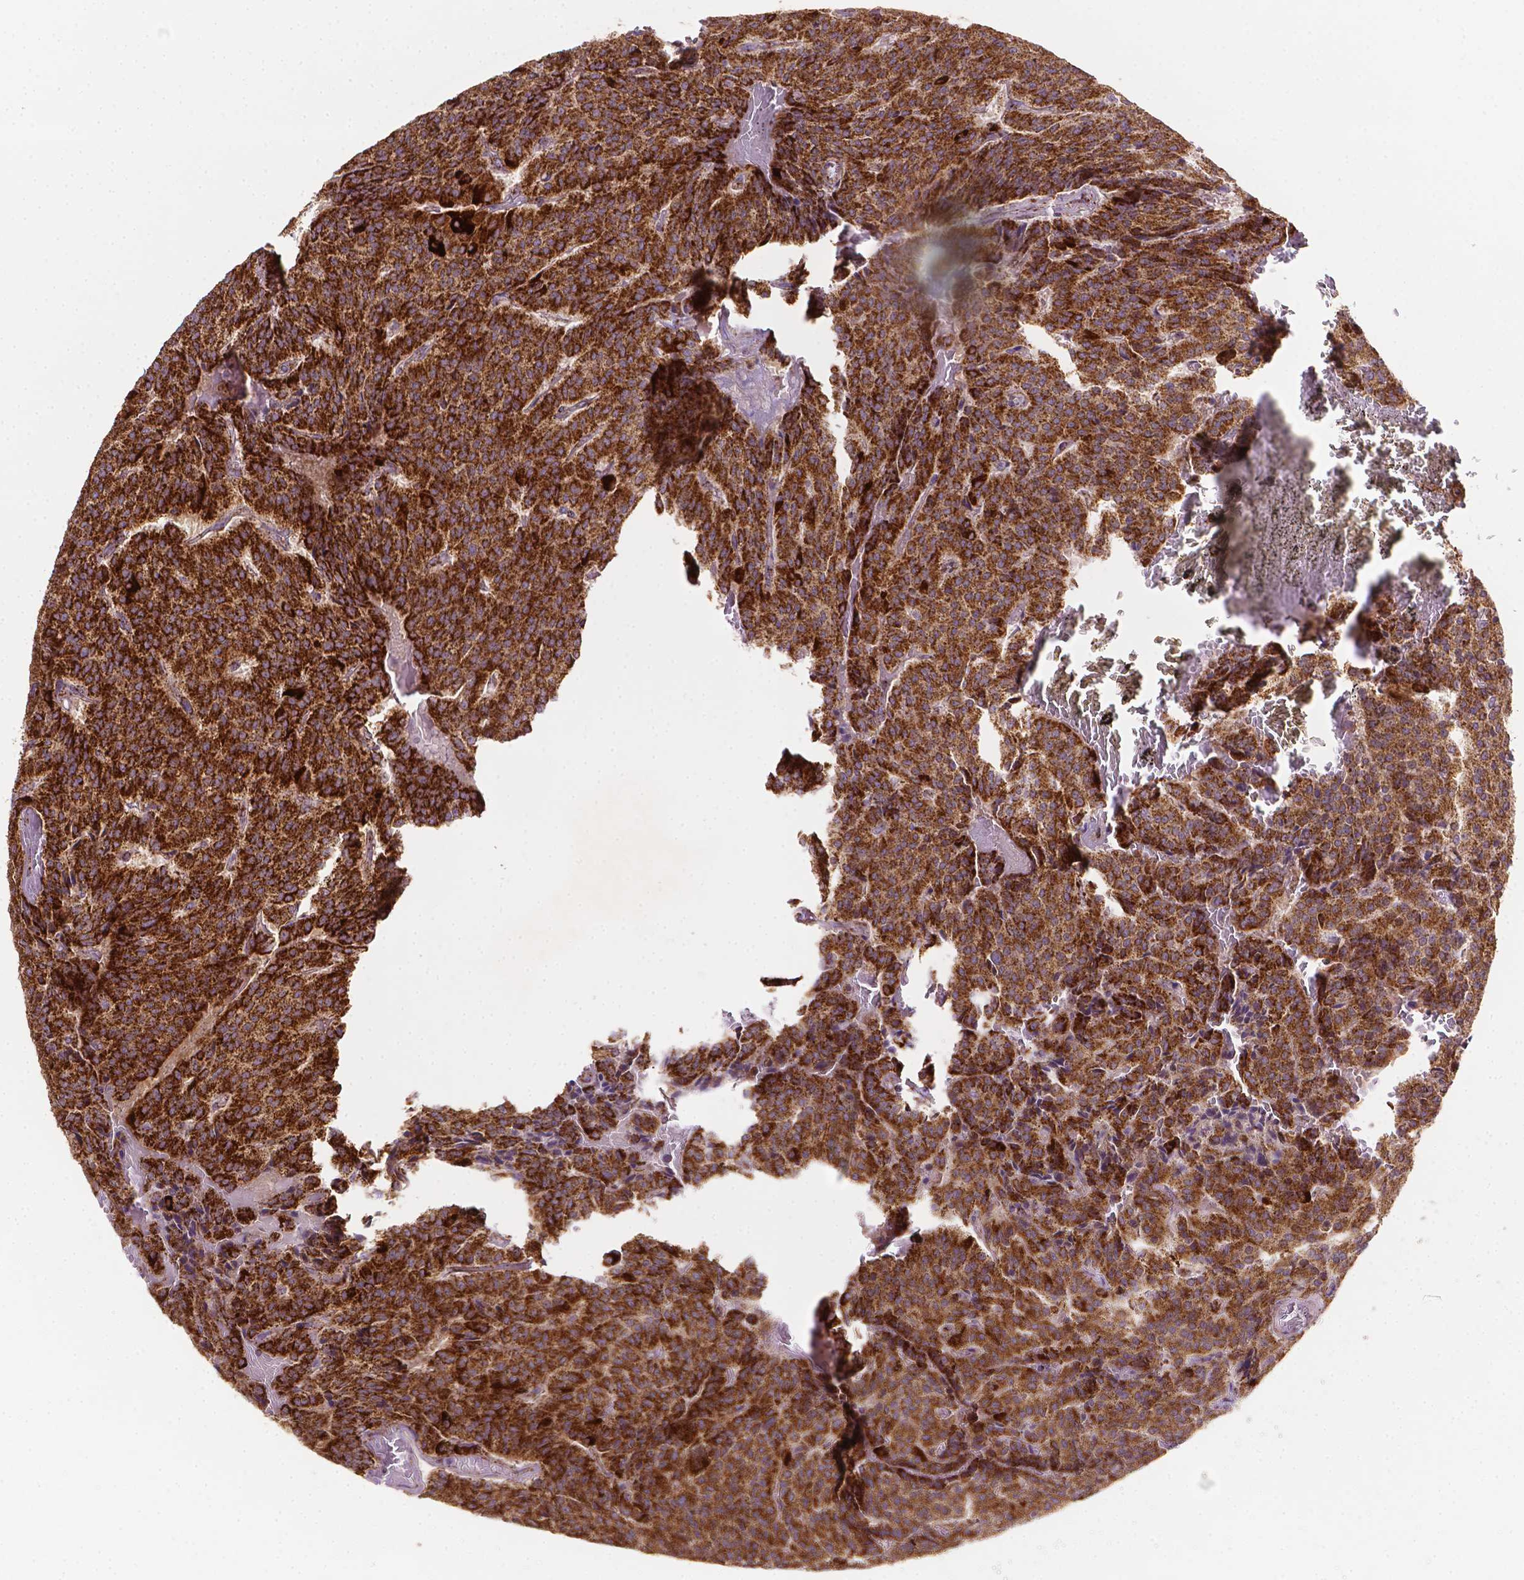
{"staining": {"intensity": "strong", "quantity": ">75%", "location": "cytoplasmic/membranous"}, "tissue": "carcinoid", "cell_type": "Tumor cells", "image_type": "cancer", "snomed": [{"axis": "morphology", "description": "Carcinoid, malignant, NOS"}, {"axis": "topography", "description": "Lung"}], "caption": "Protein staining of carcinoid tissue displays strong cytoplasmic/membranous positivity in approximately >75% of tumor cells. (brown staining indicates protein expression, while blue staining denotes nuclei).", "gene": "ILVBL", "patient": {"sex": "male", "age": 70}}